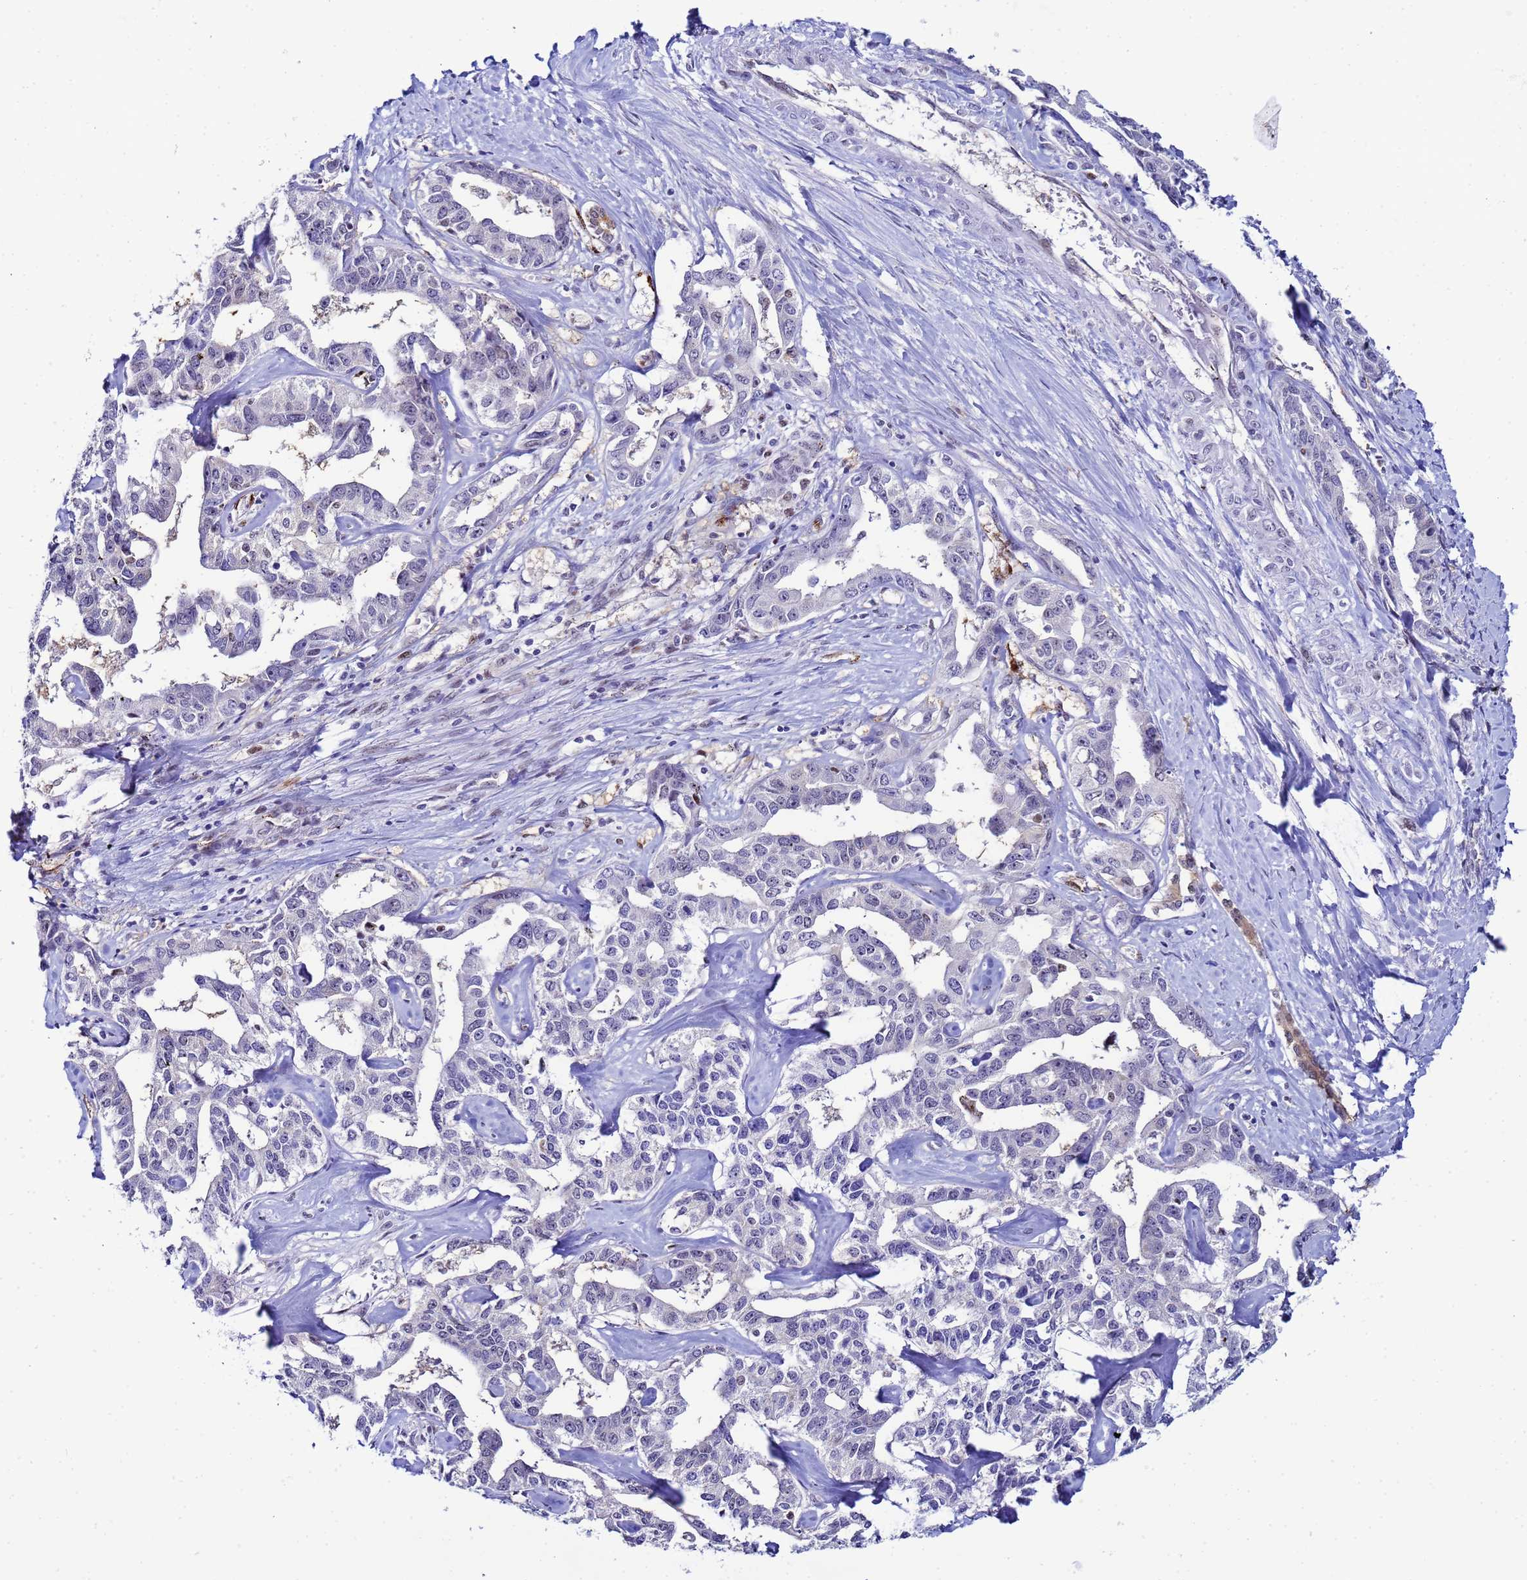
{"staining": {"intensity": "moderate", "quantity": "<25%", "location": "nuclear"}, "tissue": "liver cancer", "cell_type": "Tumor cells", "image_type": "cancer", "snomed": [{"axis": "morphology", "description": "Cholangiocarcinoma"}, {"axis": "topography", "description": "Liver"}], "caption": "A photomicrograph showing moderate nuclear positivity in approximately <25% of tumor cells in liver cancer, as visualized by brown immunohistochemical staining.", "gene": "SLC25A37", "patient": {"sex": "male", "age": 59}}